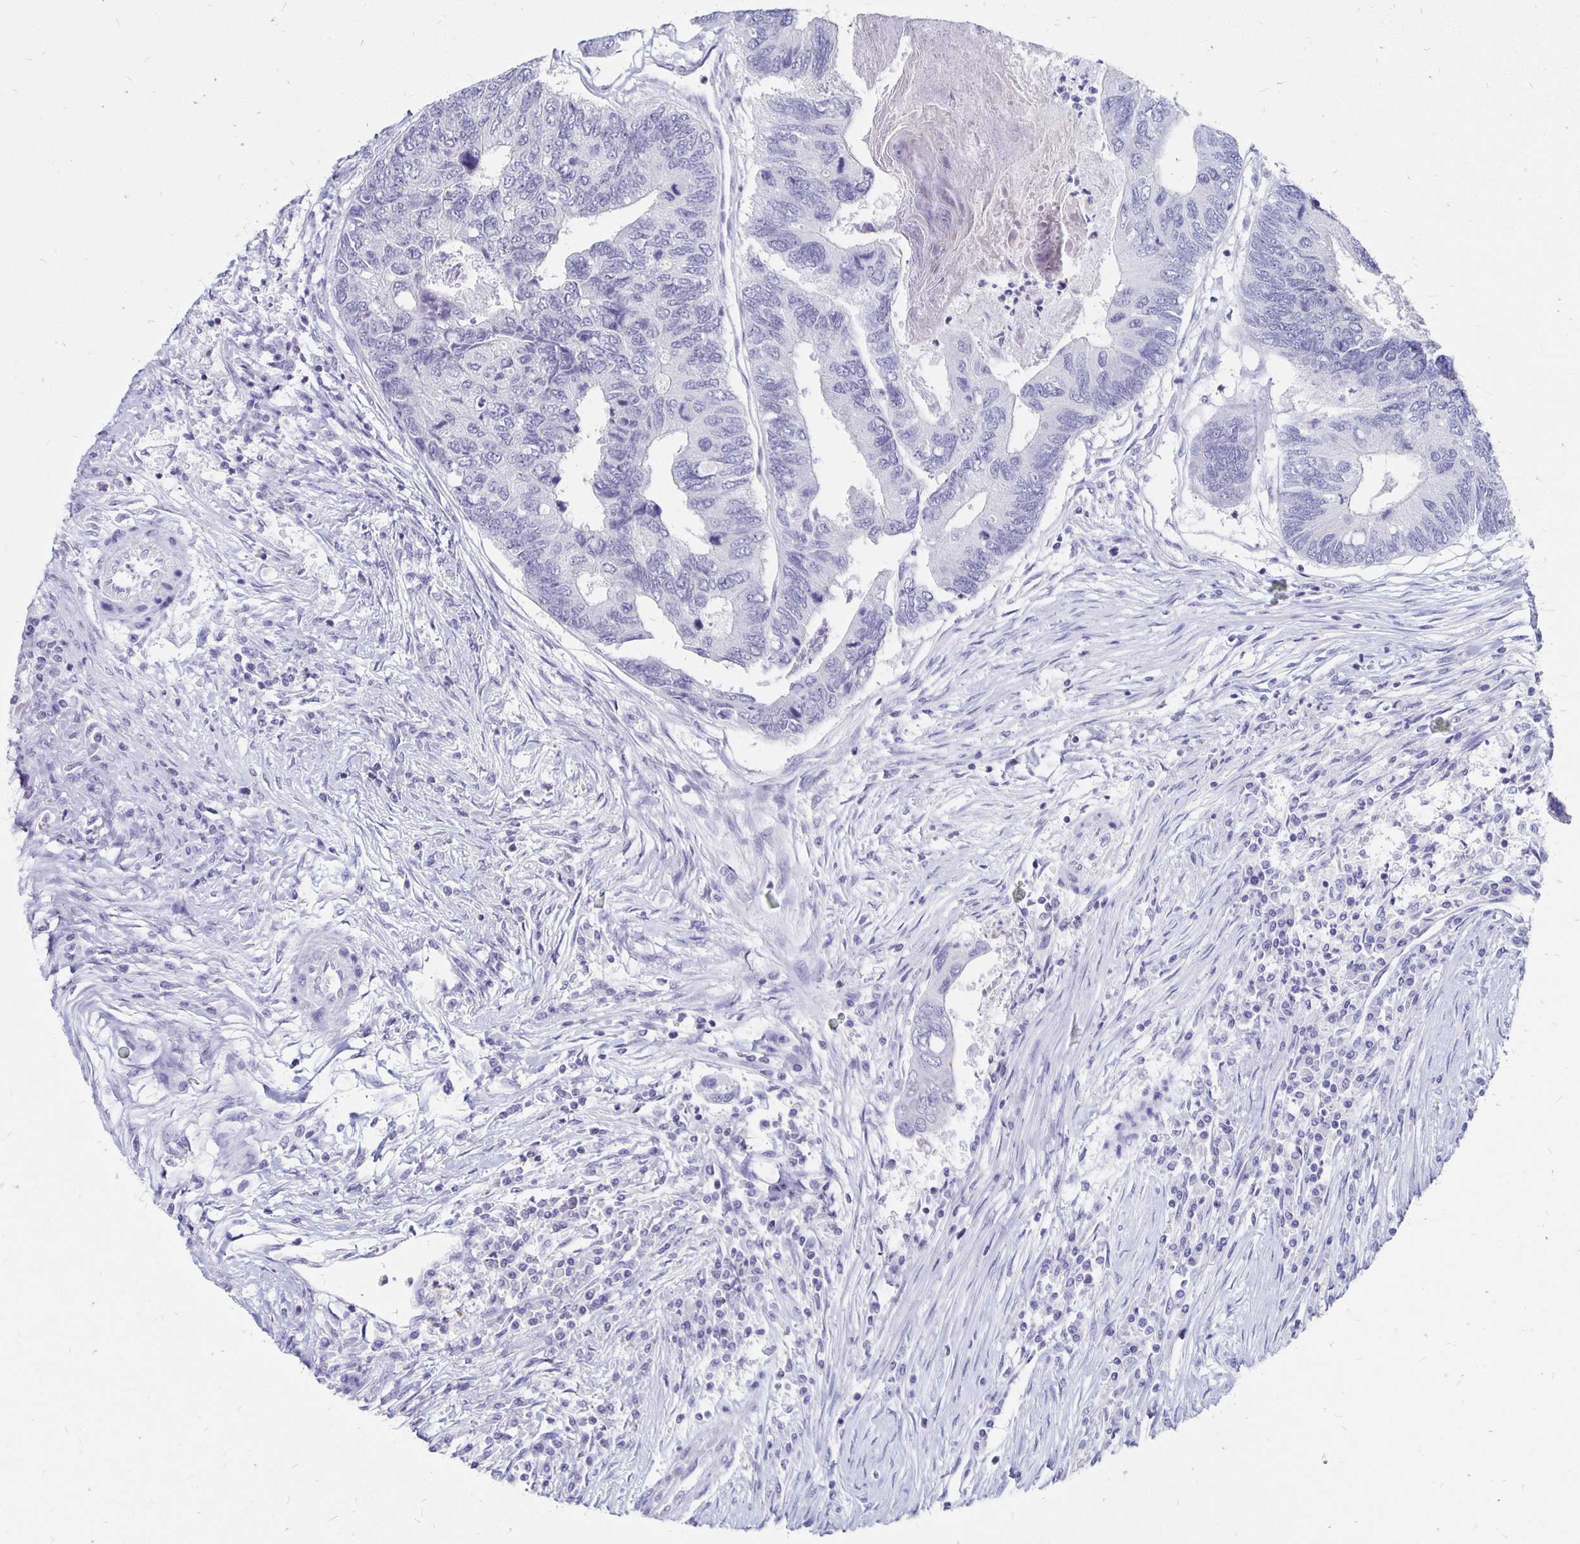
{"staining": {"intensity": "negative", "quantity": "none", "location": "none"}, "tissue": "colorectal cancer", "cell_type": "Tumor cells", "image_type": "cancer", "snomed": [{"axis": "morphology", "description": "Adenocarcinoma, NOS"}, {"axis": "topography", "description": "Colon"}], "caption": "Immunohistochemistry image of neoplastic tissue: colorectal cancer (adenocarcinoma) stained with DAB (3,3'-diaminobenzidine) demonstrates no significant protein positivity in tumor cells.", "gene": "SYT2", "patient": {"sex": "female", "age": 67}}